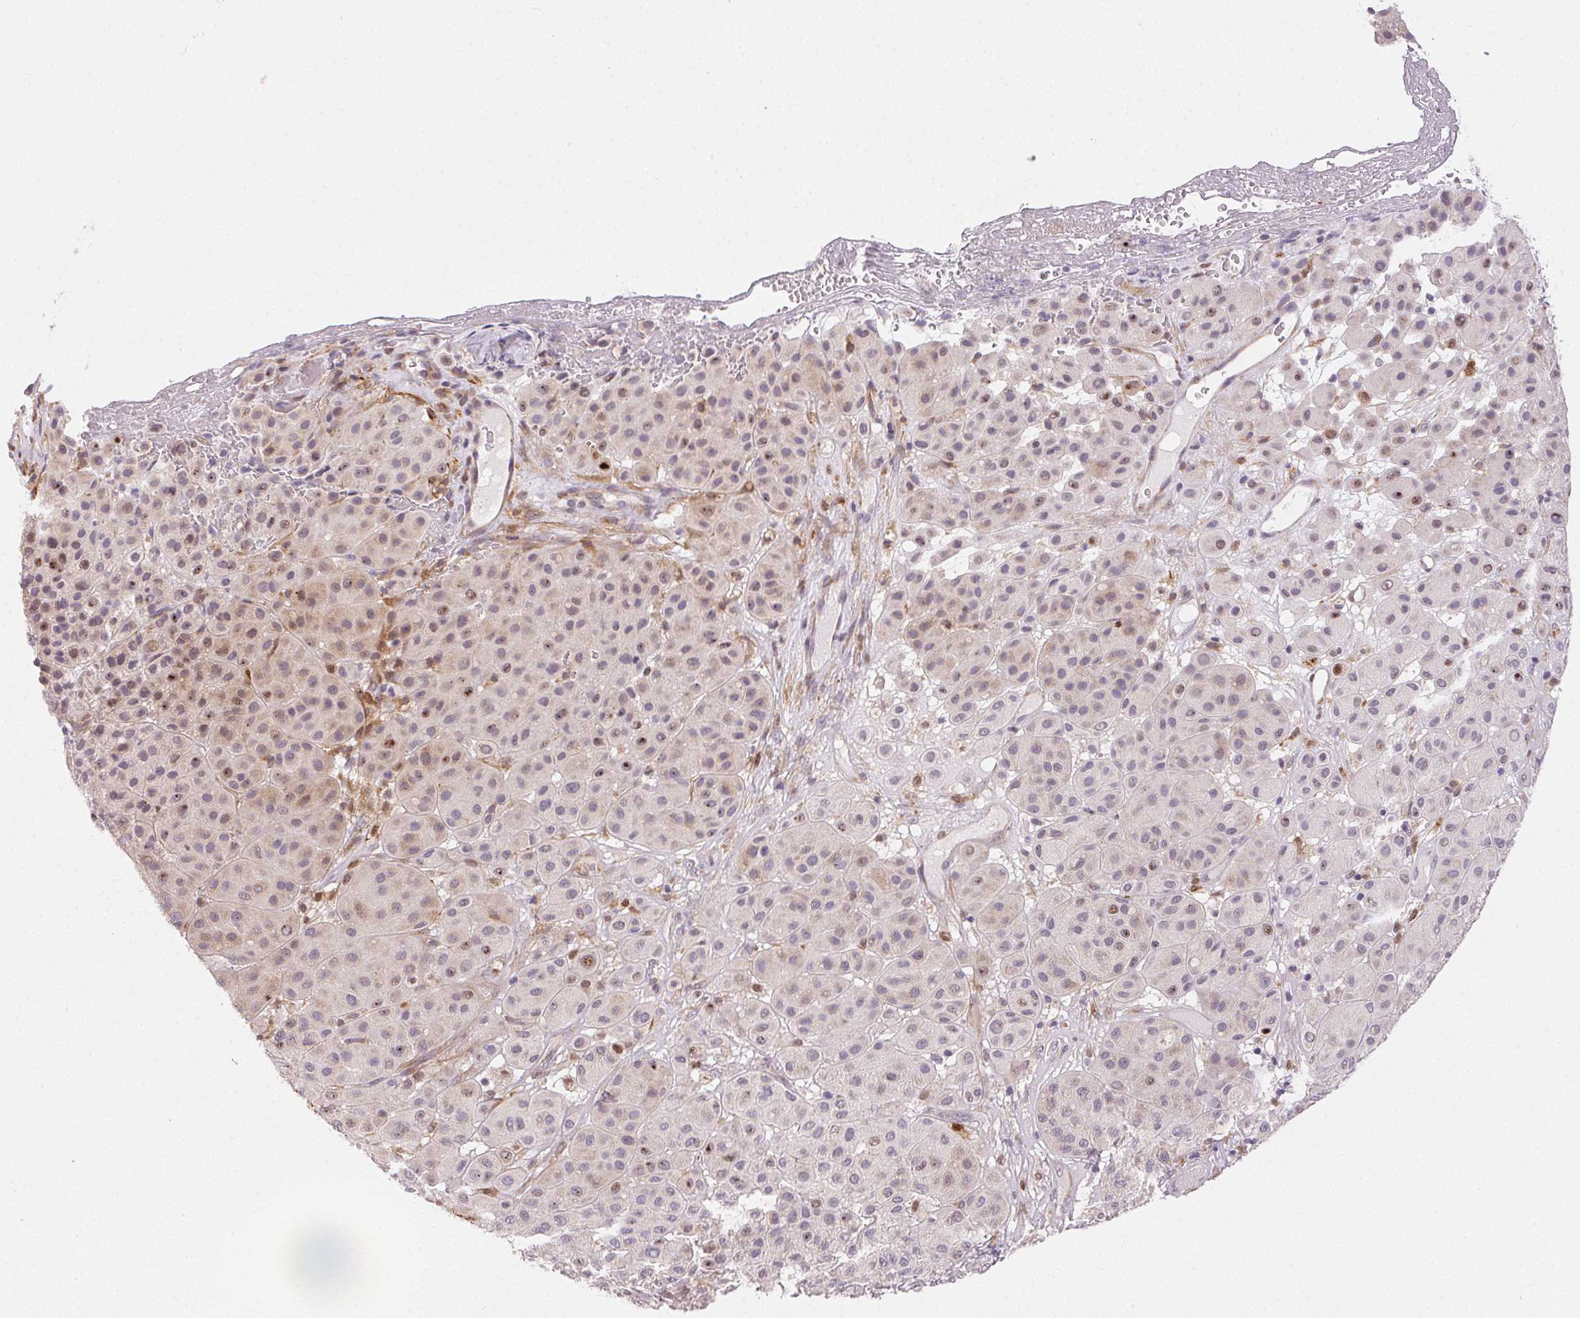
{"staining": {"intensity": "moderate", "quantity": "<25%", "location": "nuclear"}, "tissue": "melanoma", "cell_type": "Tumor cells", "image_type": "cancer", "snomed": [{"axis": "morphology", "description": "Malignant melanoma, Metastatic site"}, {"axis": "topography", "description": "Smooth muscle"}], "caption": "About <25% of tumor cells in human malignant melanoma (metastatic site) reveal moderate nuclear protein expression as visualized by brown immunohistochemical staining.", "gene": "RPGRIP1", "patient": {"sex": "male", "age": 41}}